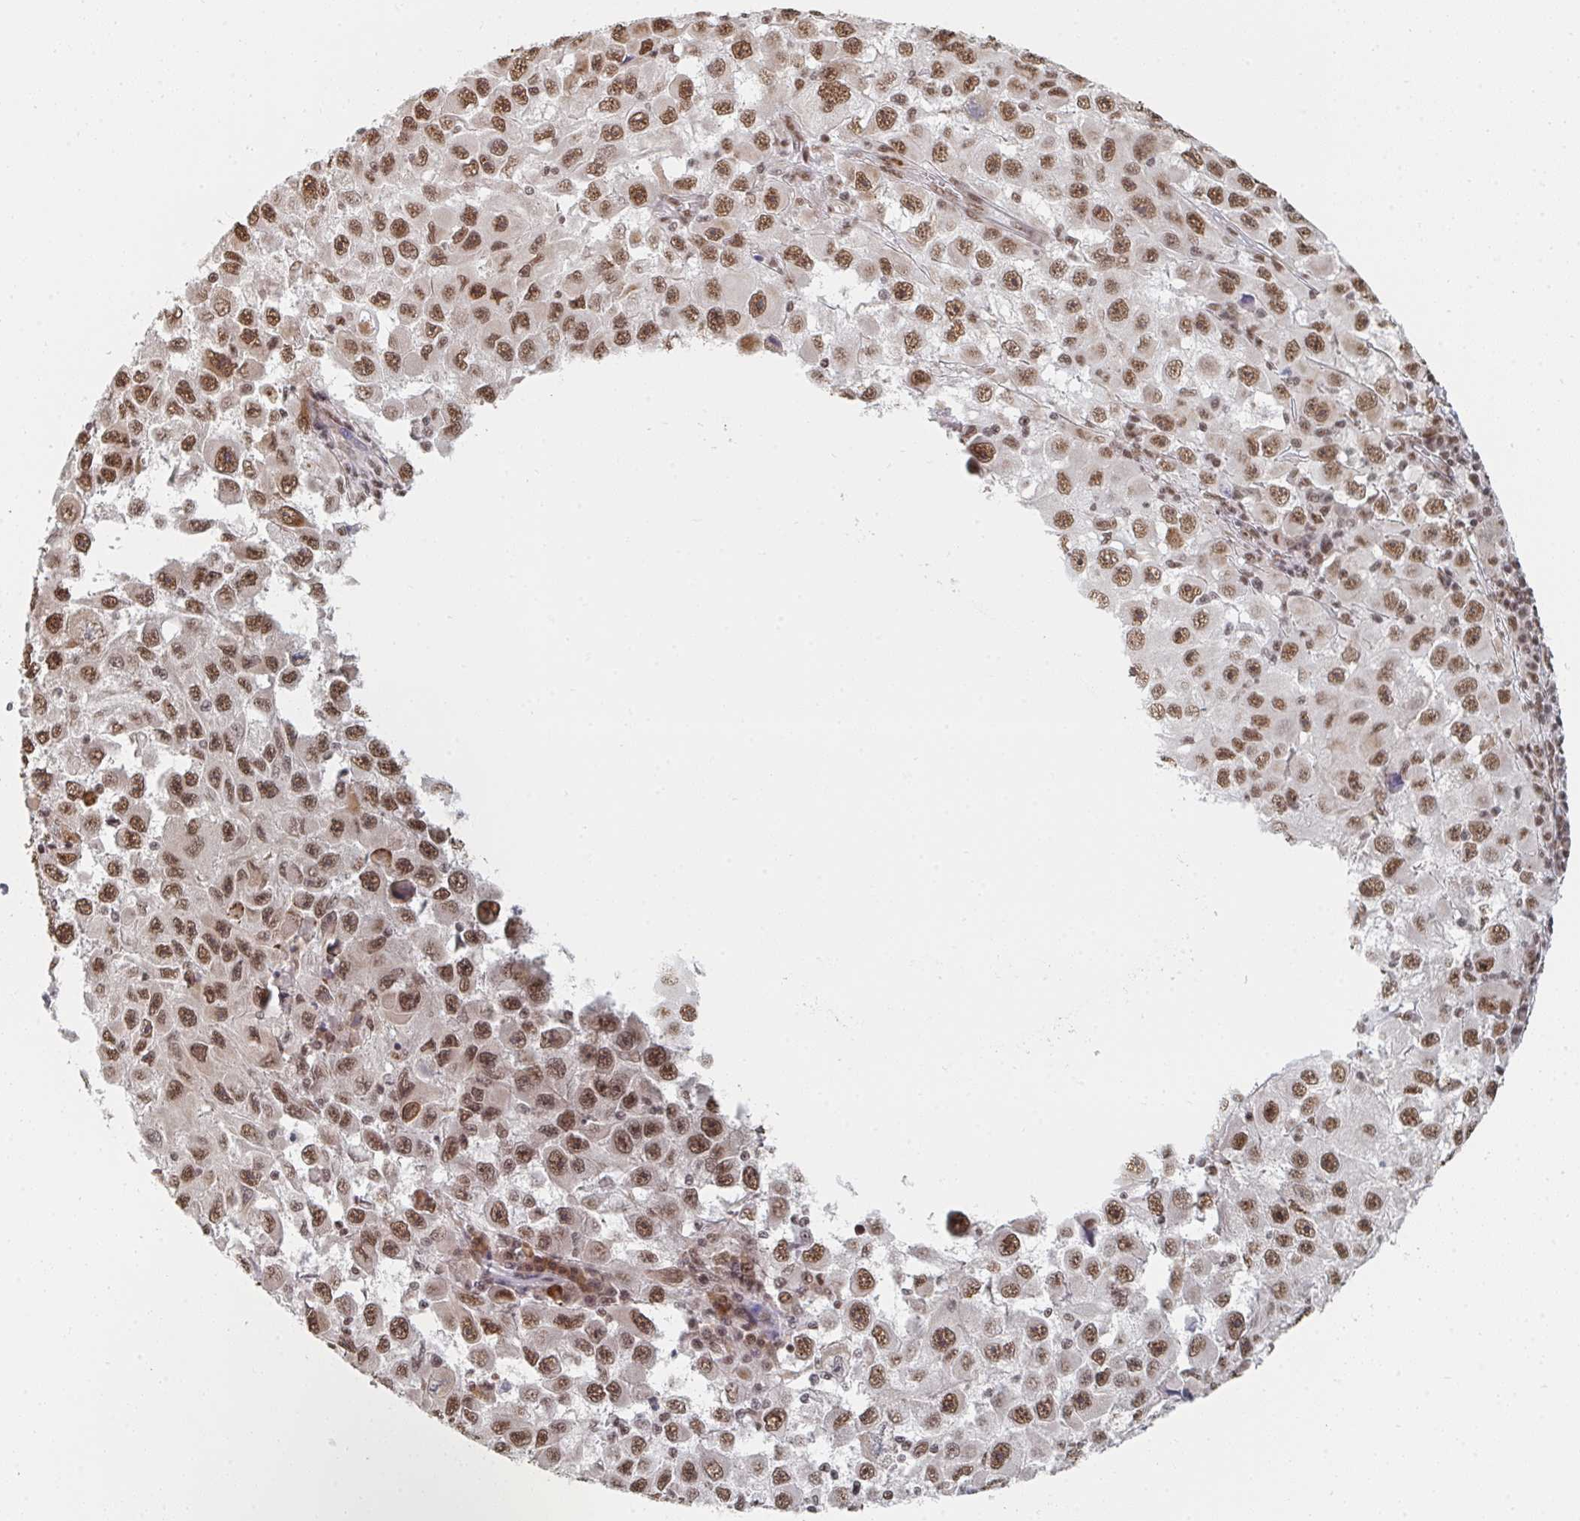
{"staining": {"intensity": "moderate", "quantity": ">75%", "location": "nuclear"}, "tissue": "melanoma", "cell_type": "Tumor cells", "image_type": "cancer", "snomed": [{"axis": "morphology", "description": "Malignant melanoma, Metastatic site"}, {"axis": "topography", "description": "Lymph node"}], "caption": "Immunohistochemistry (IHC) micrograph of neoplastic tissue: melanoma stained using immunohistochemistry displays medium levels of moderate protein expression localized specifically in the nuclear of tumor cells, appearing as a nuclear brown color.", "gene": "MBNL1", "patient": {"sex": "female", "age": 67}}